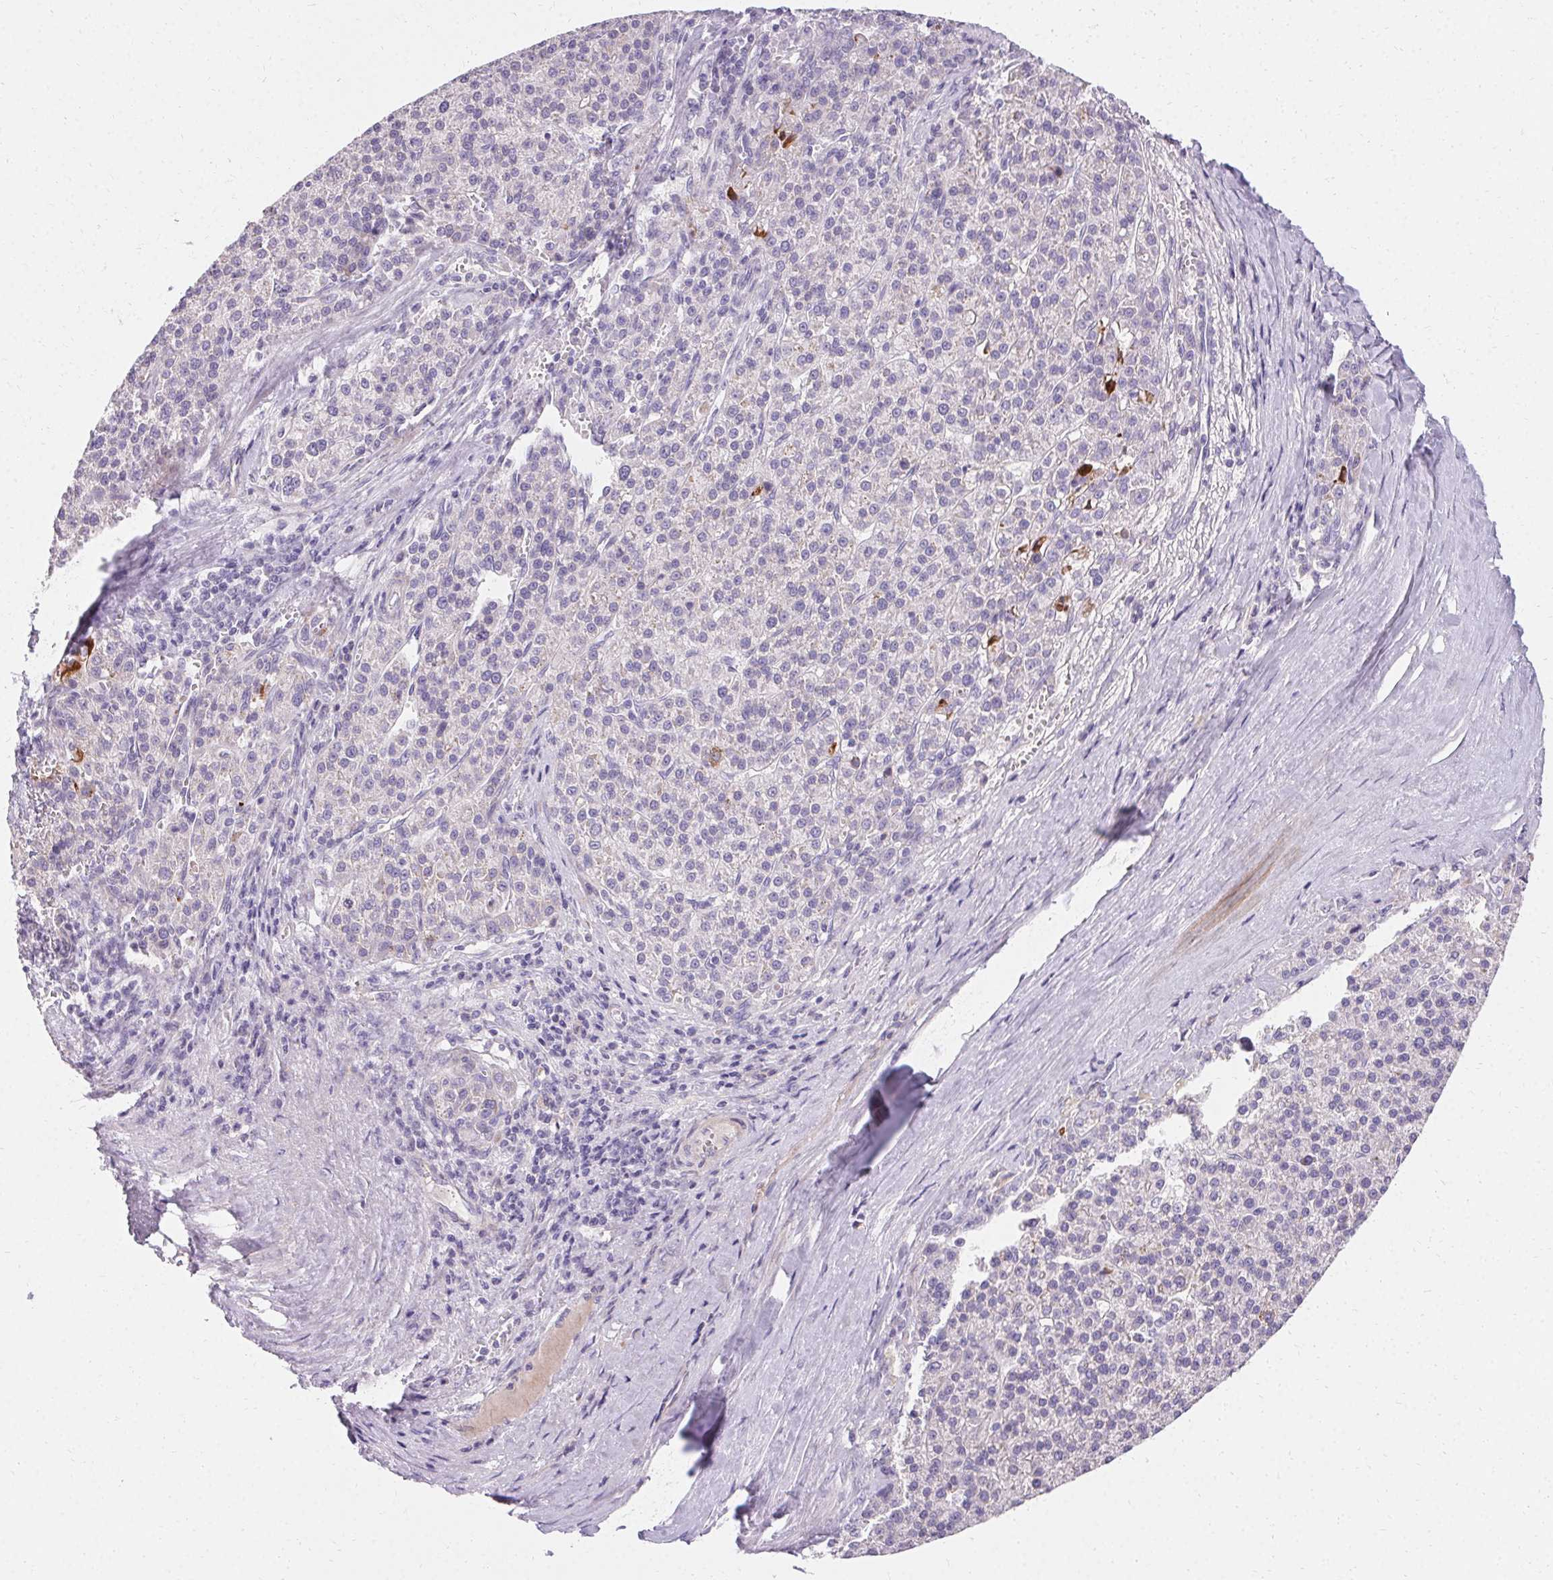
{"staining": {"intensity": "negative", "quantity": "none", "location": "none"}, "tissue": "liver cancer", "cell_type": "Tumor cells", "image_type": "cancer", "snomed": [{"axis": "morphology", "description": "Carcinoma, Hepatocellular, NOS"}, {"axis": "topography", "description": "Liver"}], "caption": "The photomicrograph displays no staining of tumor cells in hepatocellular carcinoma (liver).", "gene": "TRIP13", "patient": {"sex": "female", "age": 58}}